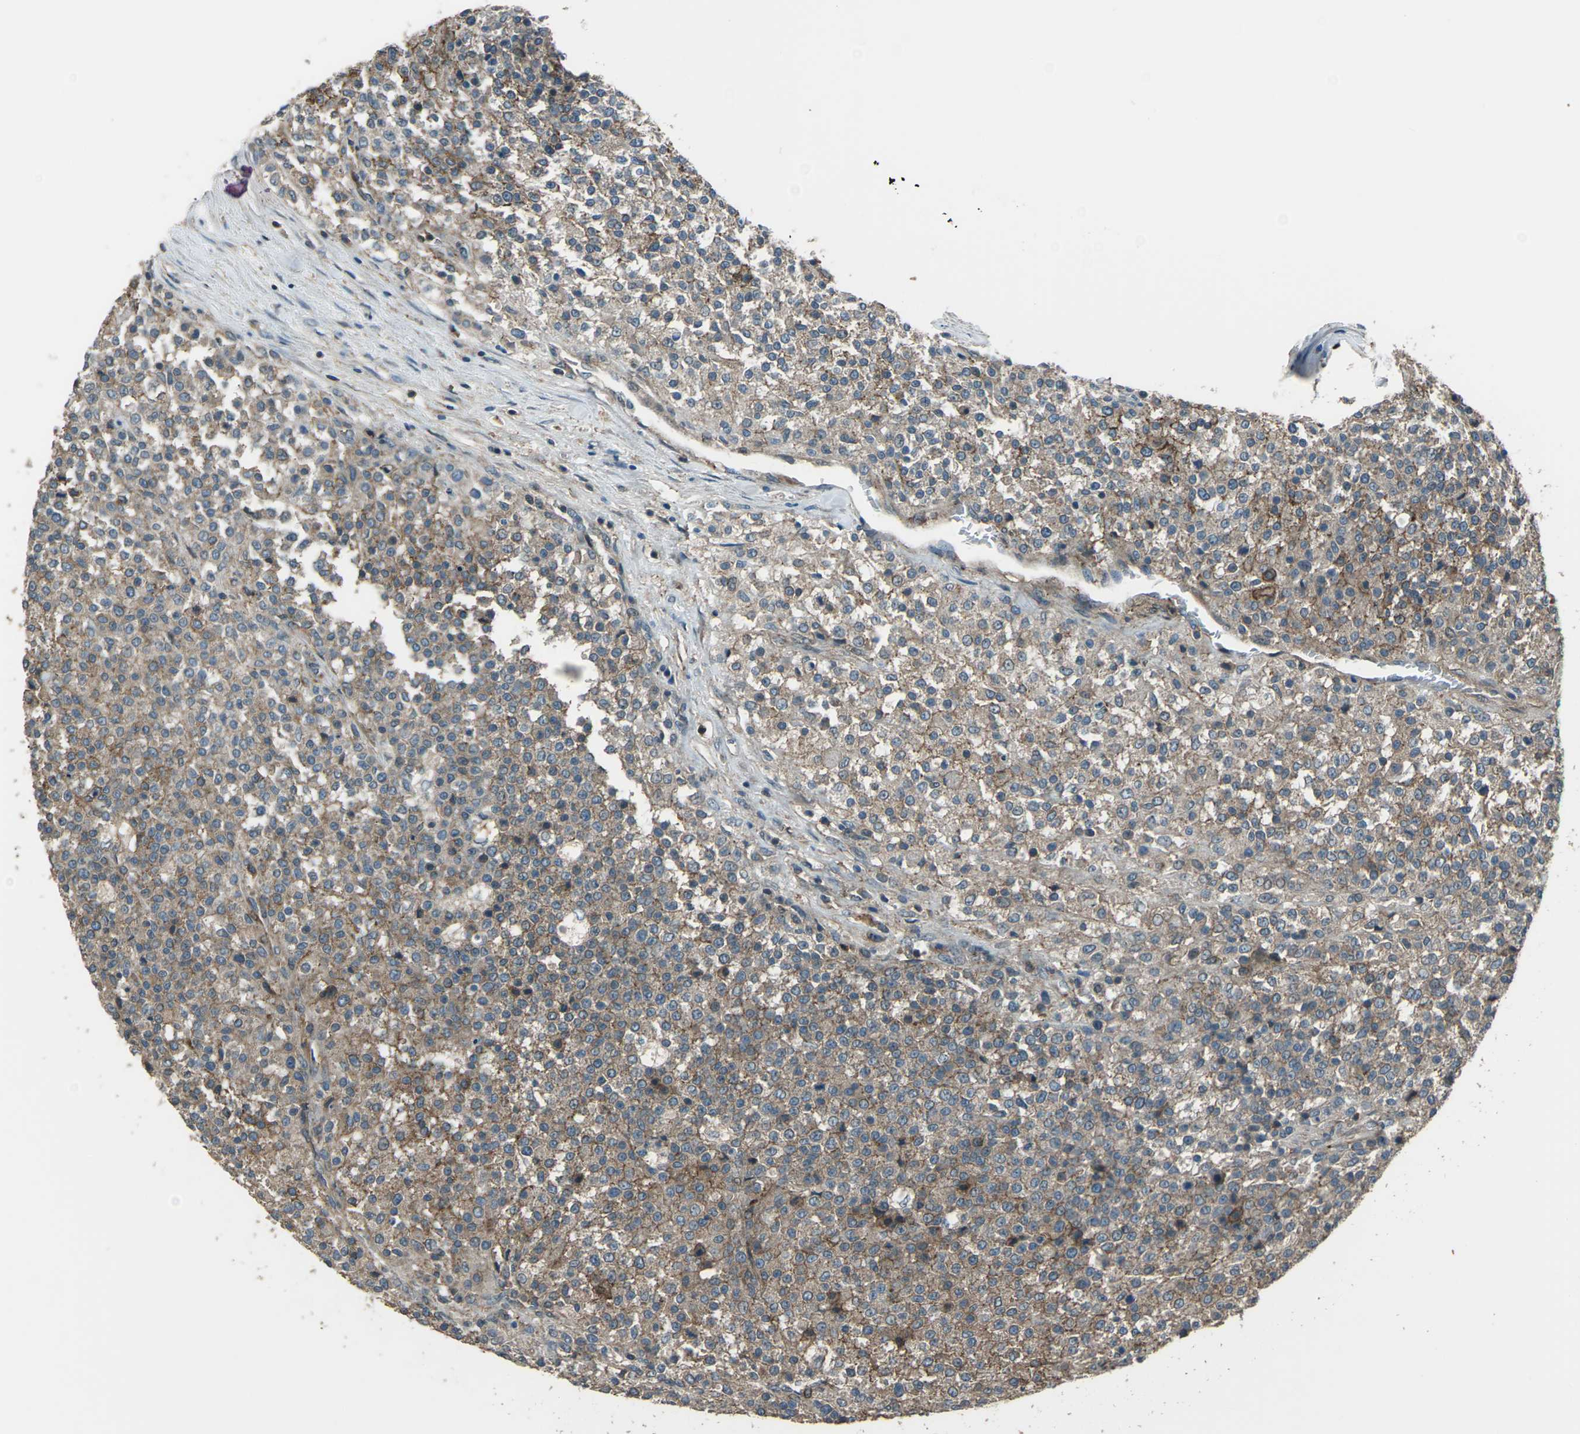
{"staining": {"intensity": "weak", "quantity": ">75%", "location": "cytoplasmic/membranous"}, "tissue": "testis cancer", "cell_type": "Tumor cells", "image_type": "cancer", "snomed": [{"axis": "morphology", "description": "Seminoma, NOS"}, {"axis": "topography", "description": "Testis"}], "caption": "Immunohistochemical staining of human testis cancer (seminoma) shows low levels of weak cytoplasmic/membranous protein expression in about >75% of tumor cells.", "gene": "CMTM4", "patient": {"sex": "male", "age": 59}}